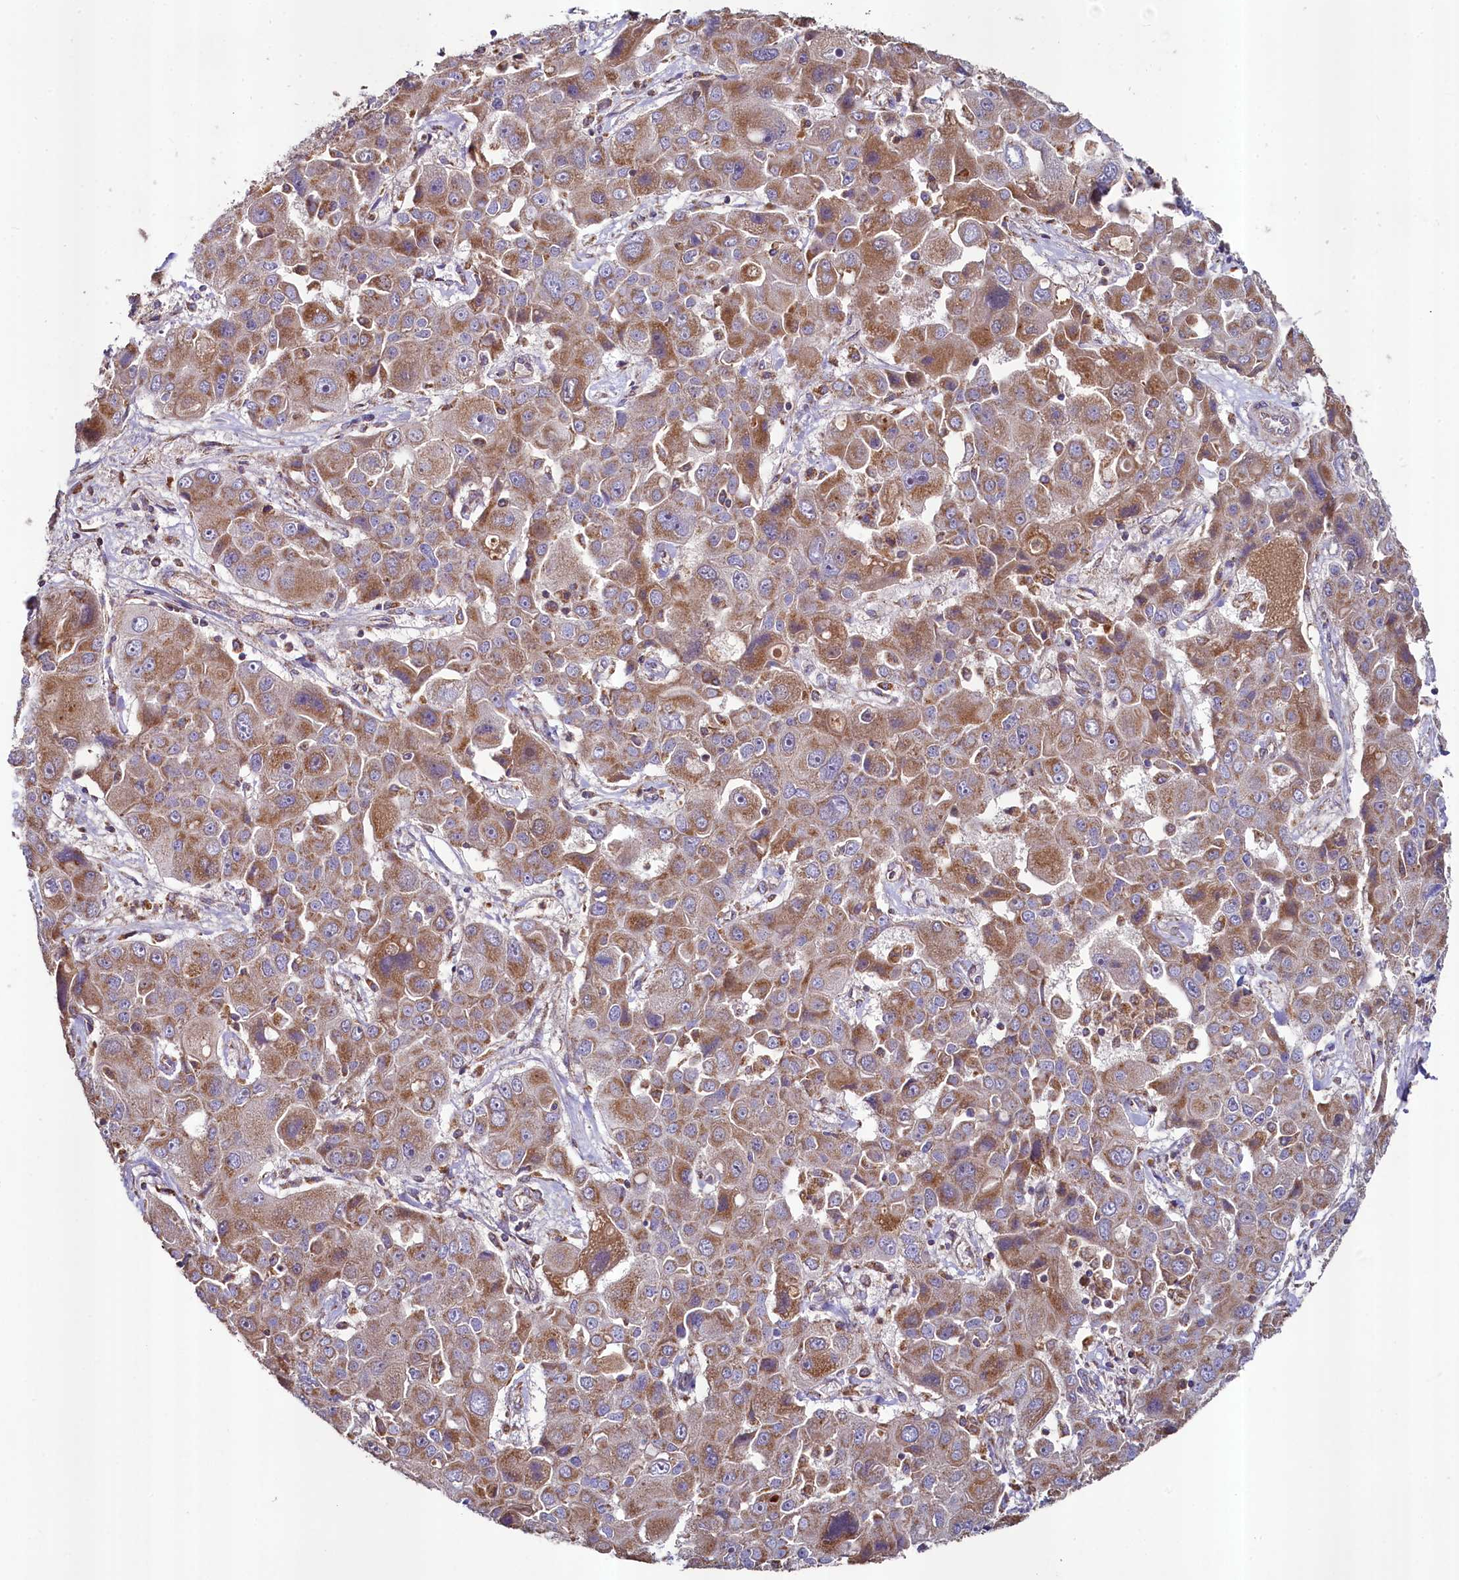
{"staining": {"intensity": "moderate", "quantity": ">75%", "location": "cytoplasmic/membranous"}, "tissue": "liver cancer", "cell_type": "Tumor cells", "image_type": "cancer", "snomed": [{"axis": "morphology", "description": "Cholangiocarcinoma"}, {"axis": "topography", "description": "Liver"}], "caption": "Moderate cytoplasmic/membranous staining for a protein is seen in about >75% of tumor cells of liver cancer (cholangiocarcinoma) using immunohistochemistry (IHC).", "gene": "METTL4", "patient": {"sex": "male", "age": 67}}